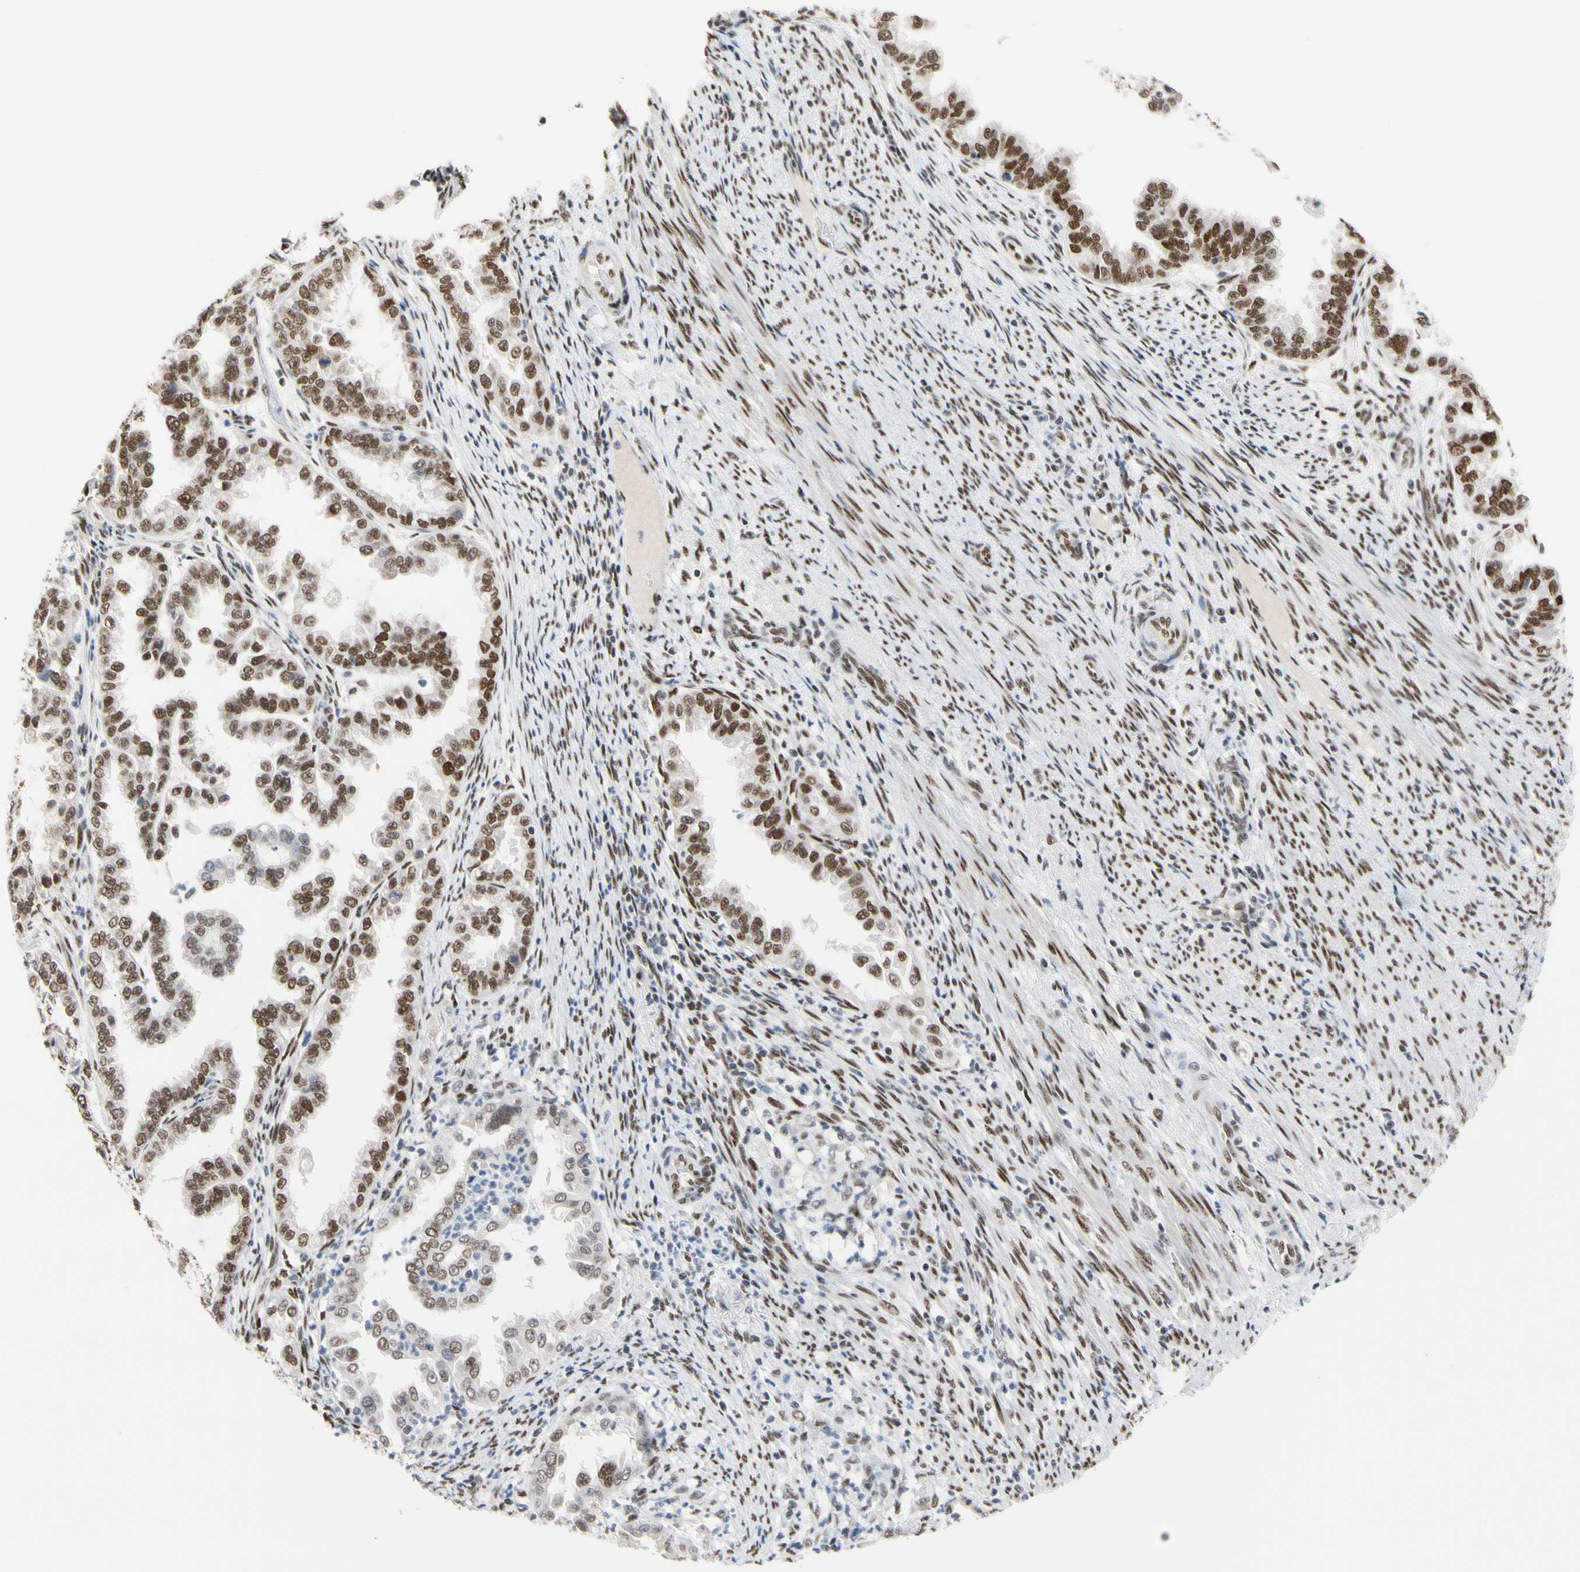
{"staining": {"intensity": "moderate", "quantity": ">75%", "location": "nuclear"}, "tissue": "endometrial cancer", "cell_type": "Tumor cells", "image_type": "cancer", "snomed": [{"axis": "morphology", "description": "Adenocarcinoma, NOS"}, {"axis": "topography", "description": "Endometrium"}], "caption": "A brown stain shows moderate nuclear positivity of a protein in human endometrial cancer (adenocarcinoma) tumor cells.", "gene": "FAM98B", "patient": {"sex": "female", "age": 85}}